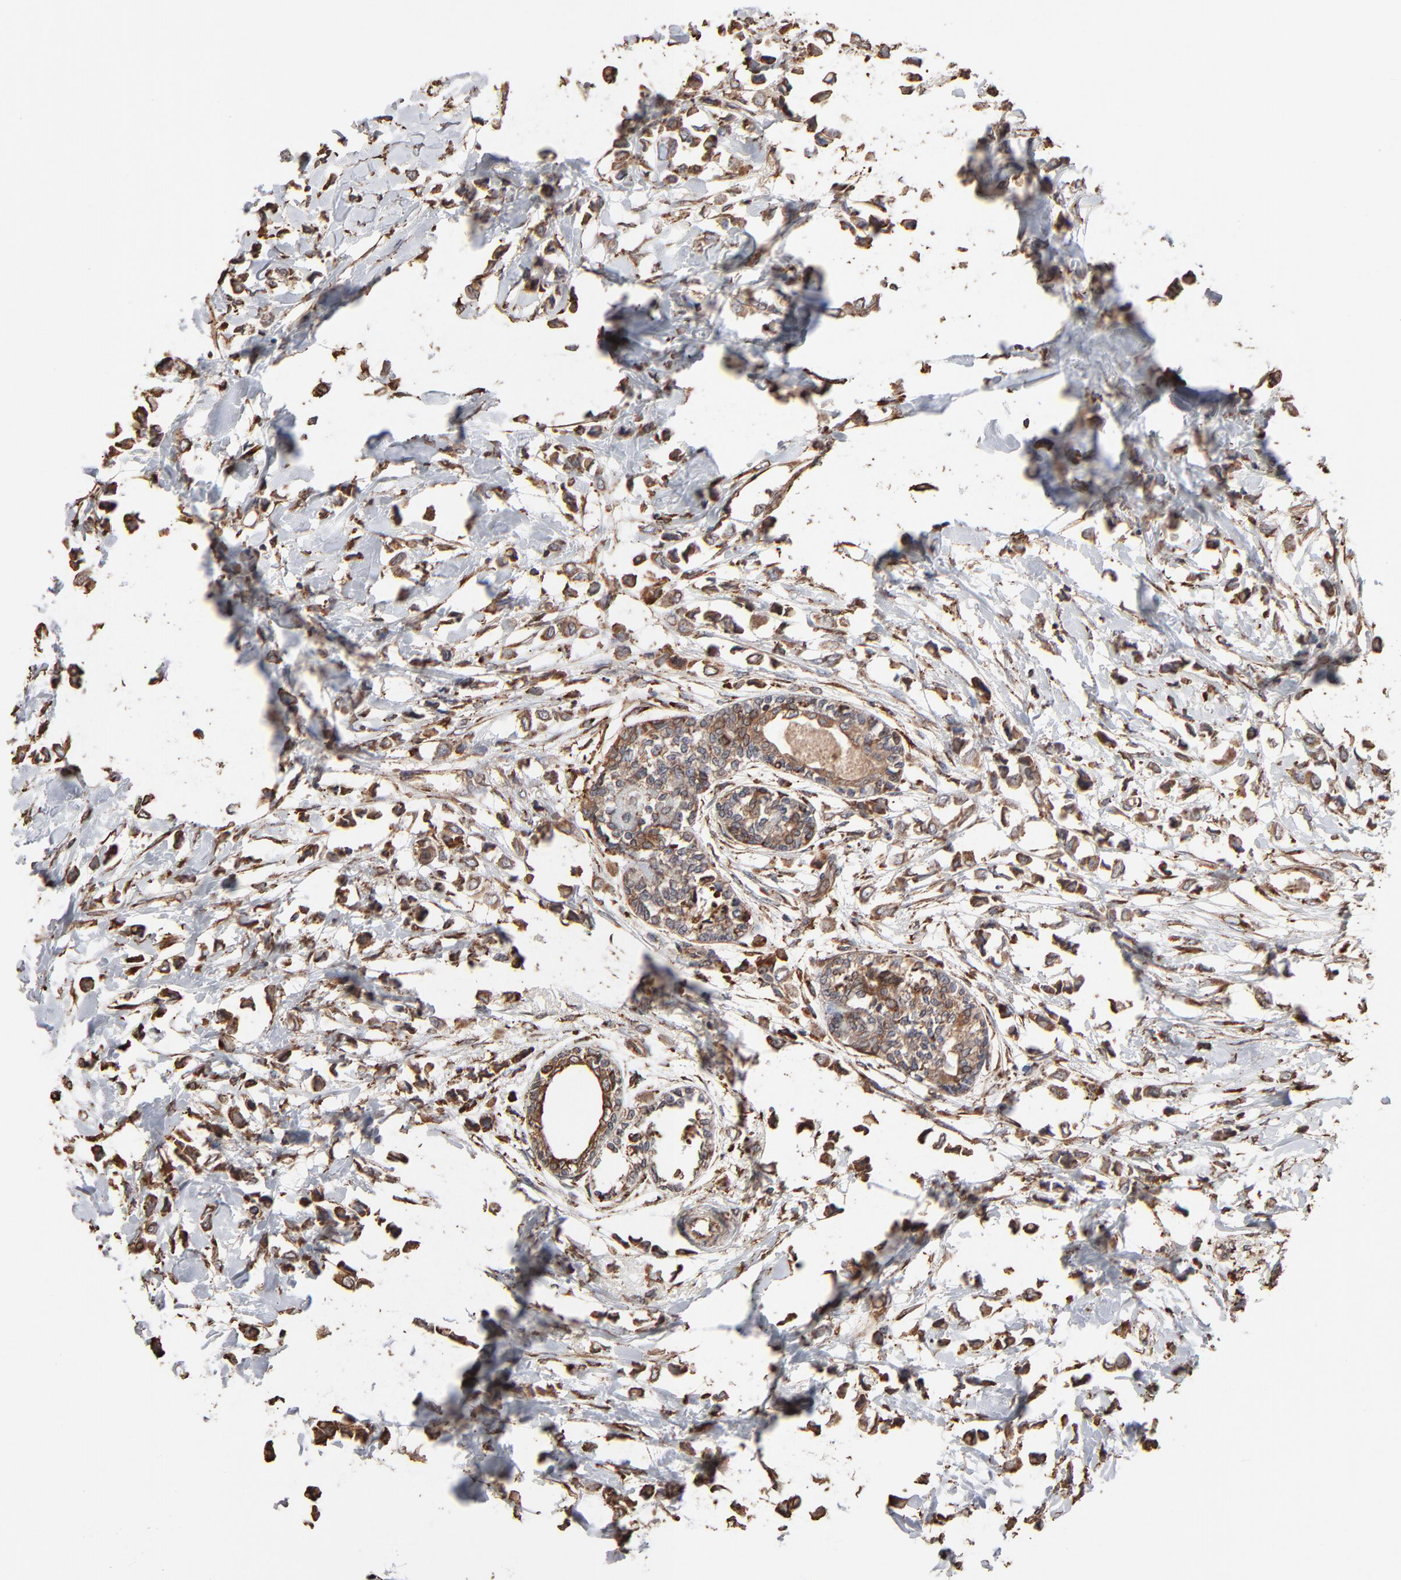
{"staining": {"intensity": "moderate", "quantity": ">75%", "location": "cytoplasmic/membranous"}, "tissue": "breast cancer", "cell_type": "Tumor cells", "image_type": "cancer", "snomed": [{"axis": "morphology", "description": "Lobular carcinoma"}, {"axis": "topography", "description": "Breast"}], "caption": "A high-resolution photomicrograph shows immunohistochemistry staining of breast cancer, which demonstrates moderate cytoplasmic/membranous positivity in approximately >75% of tumor cells.", "gene": "PDIA3", "patient": {"sex": "female", "age": 51}}